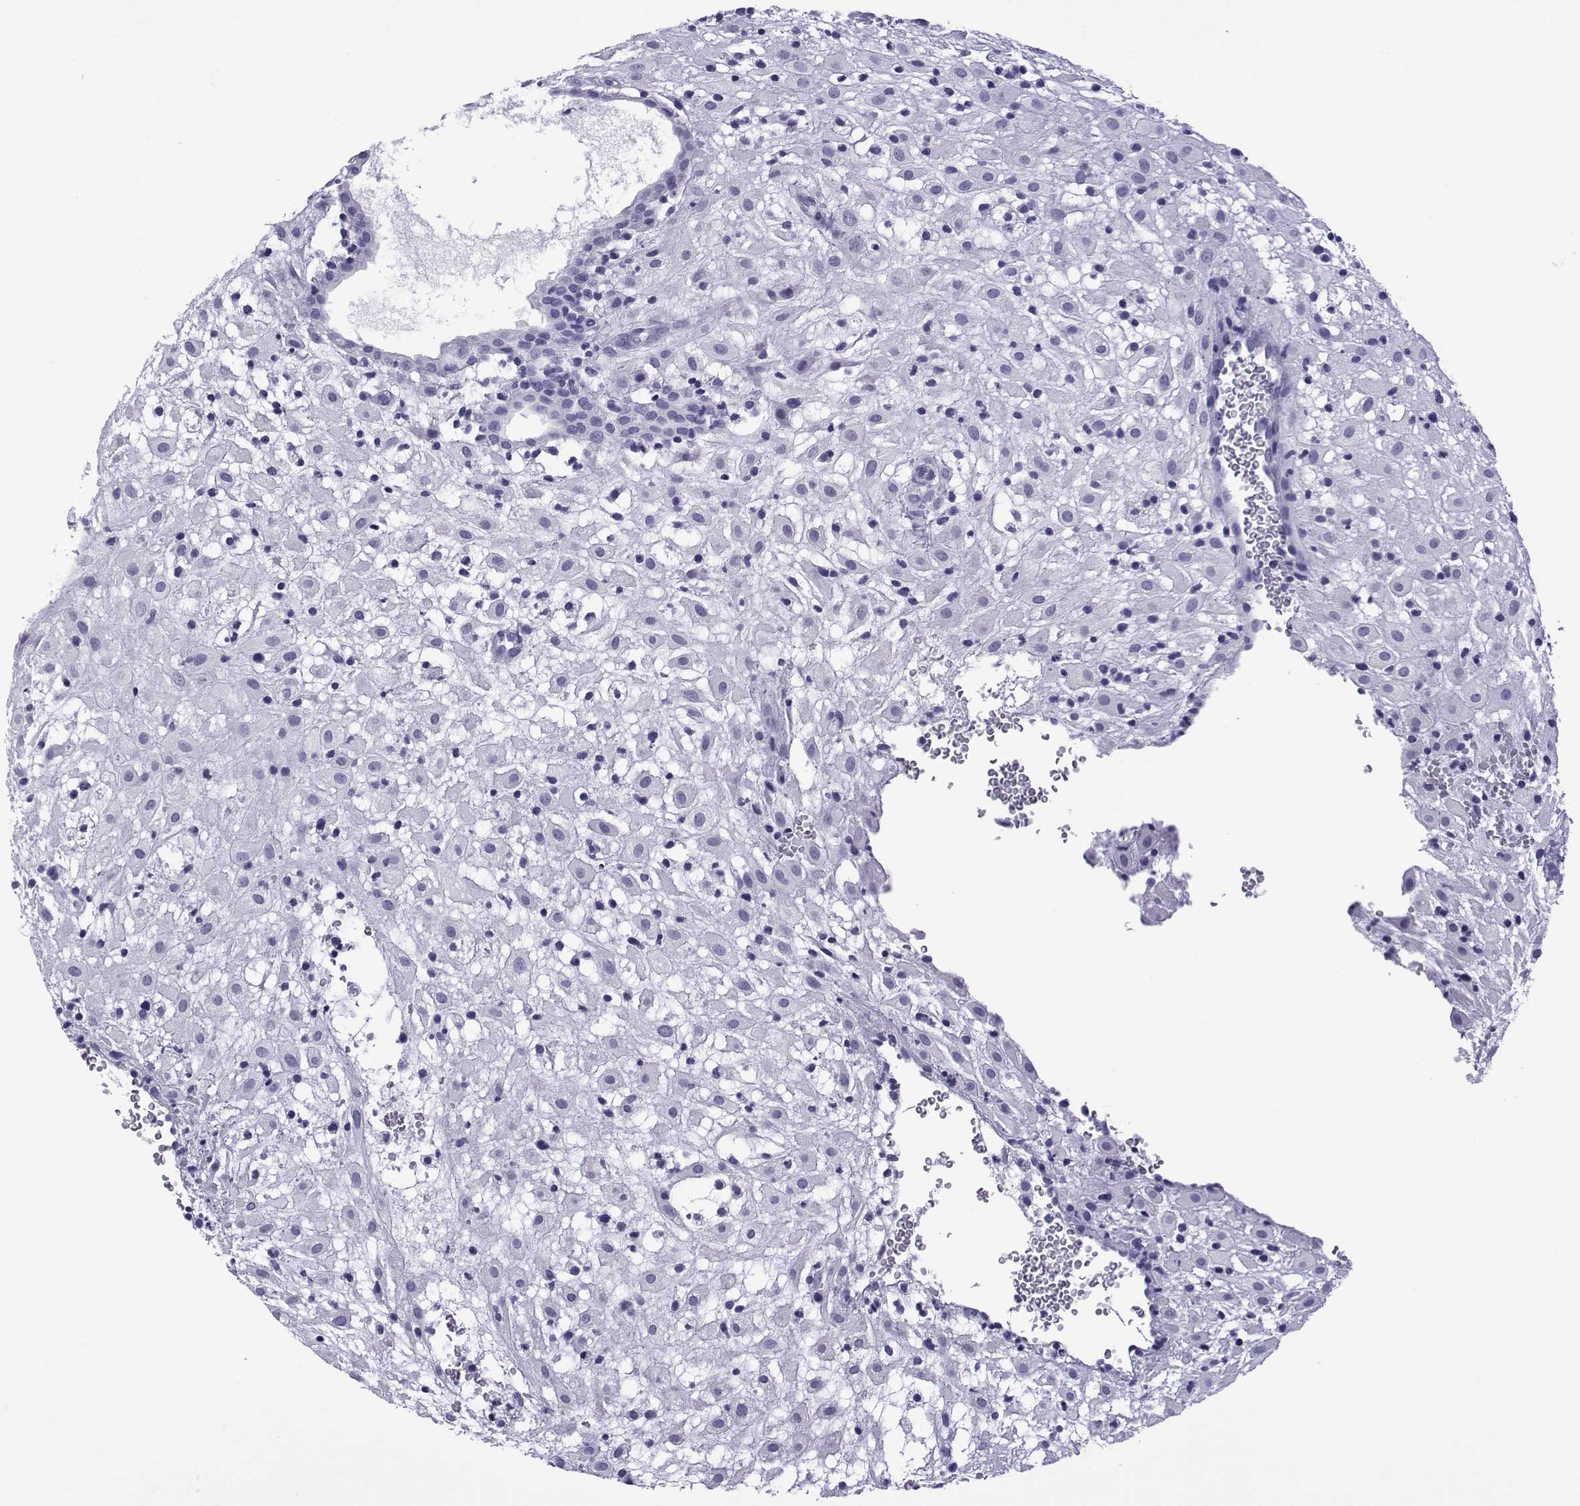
{"staining": {"intensity": "negative", "quantity": "none", "location": "none"}, "tissue": "placenta", "cell_type": "Decidual cells", "image_type": "normal", "snomed": [{"axis": "morphology", "description": "Normal tissue, NOS"}, {"axis": "topography", "description": "Placenta"}], "caption": "The image displays no staining of decidual cells in normal placenta.", "gene": "SPANXA1", "patient": {"sex": "female", "age": 24}}